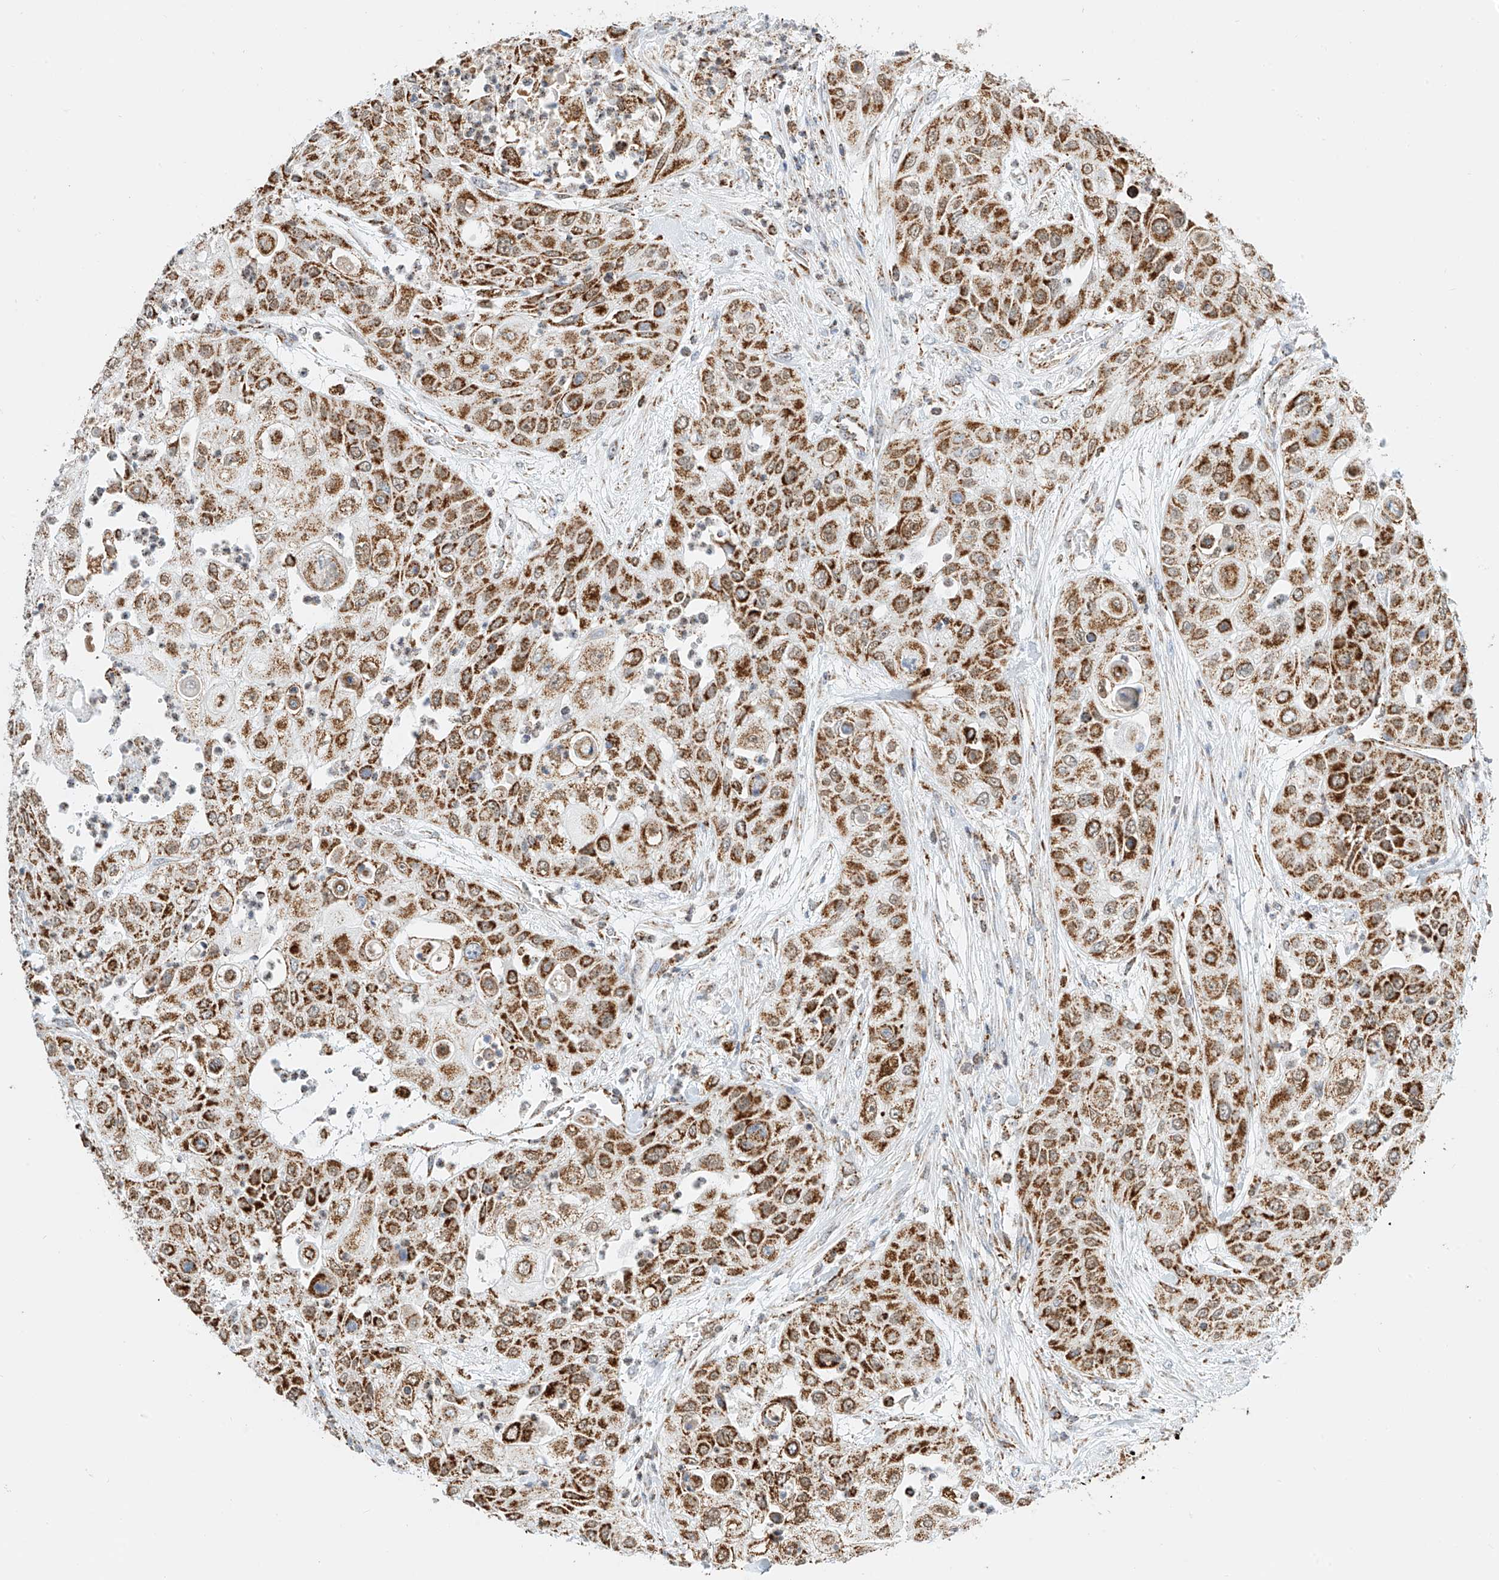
{"staining": {"intensity": "moderate", "quantity": ">75%", "location": "cytoplasmic/membranous"}, "tissue": "urothelial cancer", "cell_type": "Tumor cells", "image_type": "cancer", "snomed": [{"axis": "morphology", "description": "Urothelial carcinoma, High grade"}, {"axis": "topography", "description": "Urinary bladder"}], "caption": "DAB (3,3'-diaminobenzidine) immunohistochemical staining of human urothelial cancer displays moderate cytoplasmic/membranous protein expression in approximately >75% of tumor cells. (Stains: DAB in brown, nuclei in blue, Microscopy: brightfield microscopy at high magnification).", "gene": "PPA2", "patient": {"sex": "female", "age": 79}}